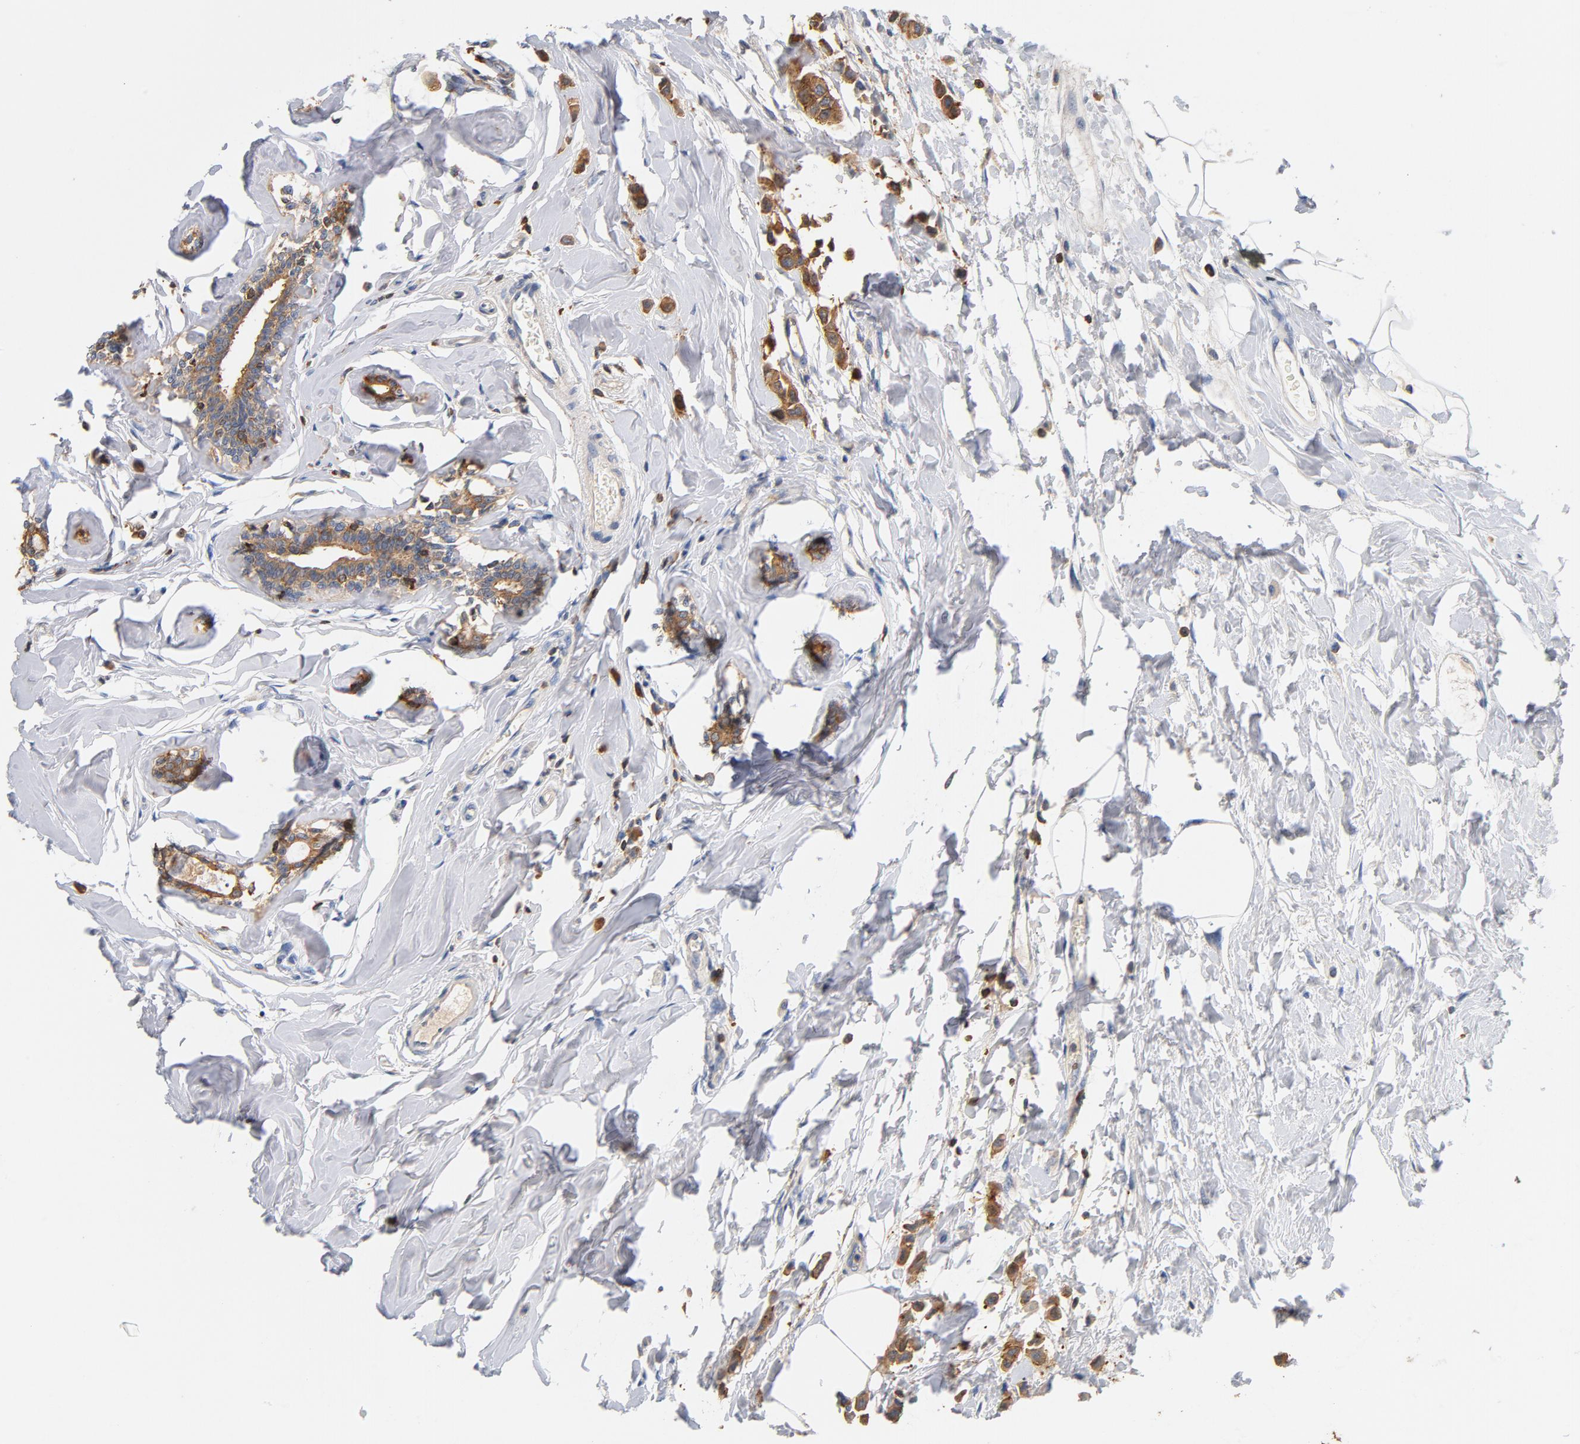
{"staining": {"intensity": "moderate", "quantity": ">75%", "location": "cytoplasmic/membranous"}, "tissue": "breast cancer", "cell_type": "Tumor cells", "image_type": "cancer", "snomed": [{"axis": "morphology", "description": "Lobular carcinoma"}, {"axis": "topography", "description": "Breast"}], "caption": "High-power microscopy captured an immunohistochemistry (IHC) image of breast cancer (lobular carcinoma), revealing moderate cytoplasmic/membranous expression in approximately >75% of tumor cells.", "gene": "EZR", "patient": {"sex": "female", "age": 51}}